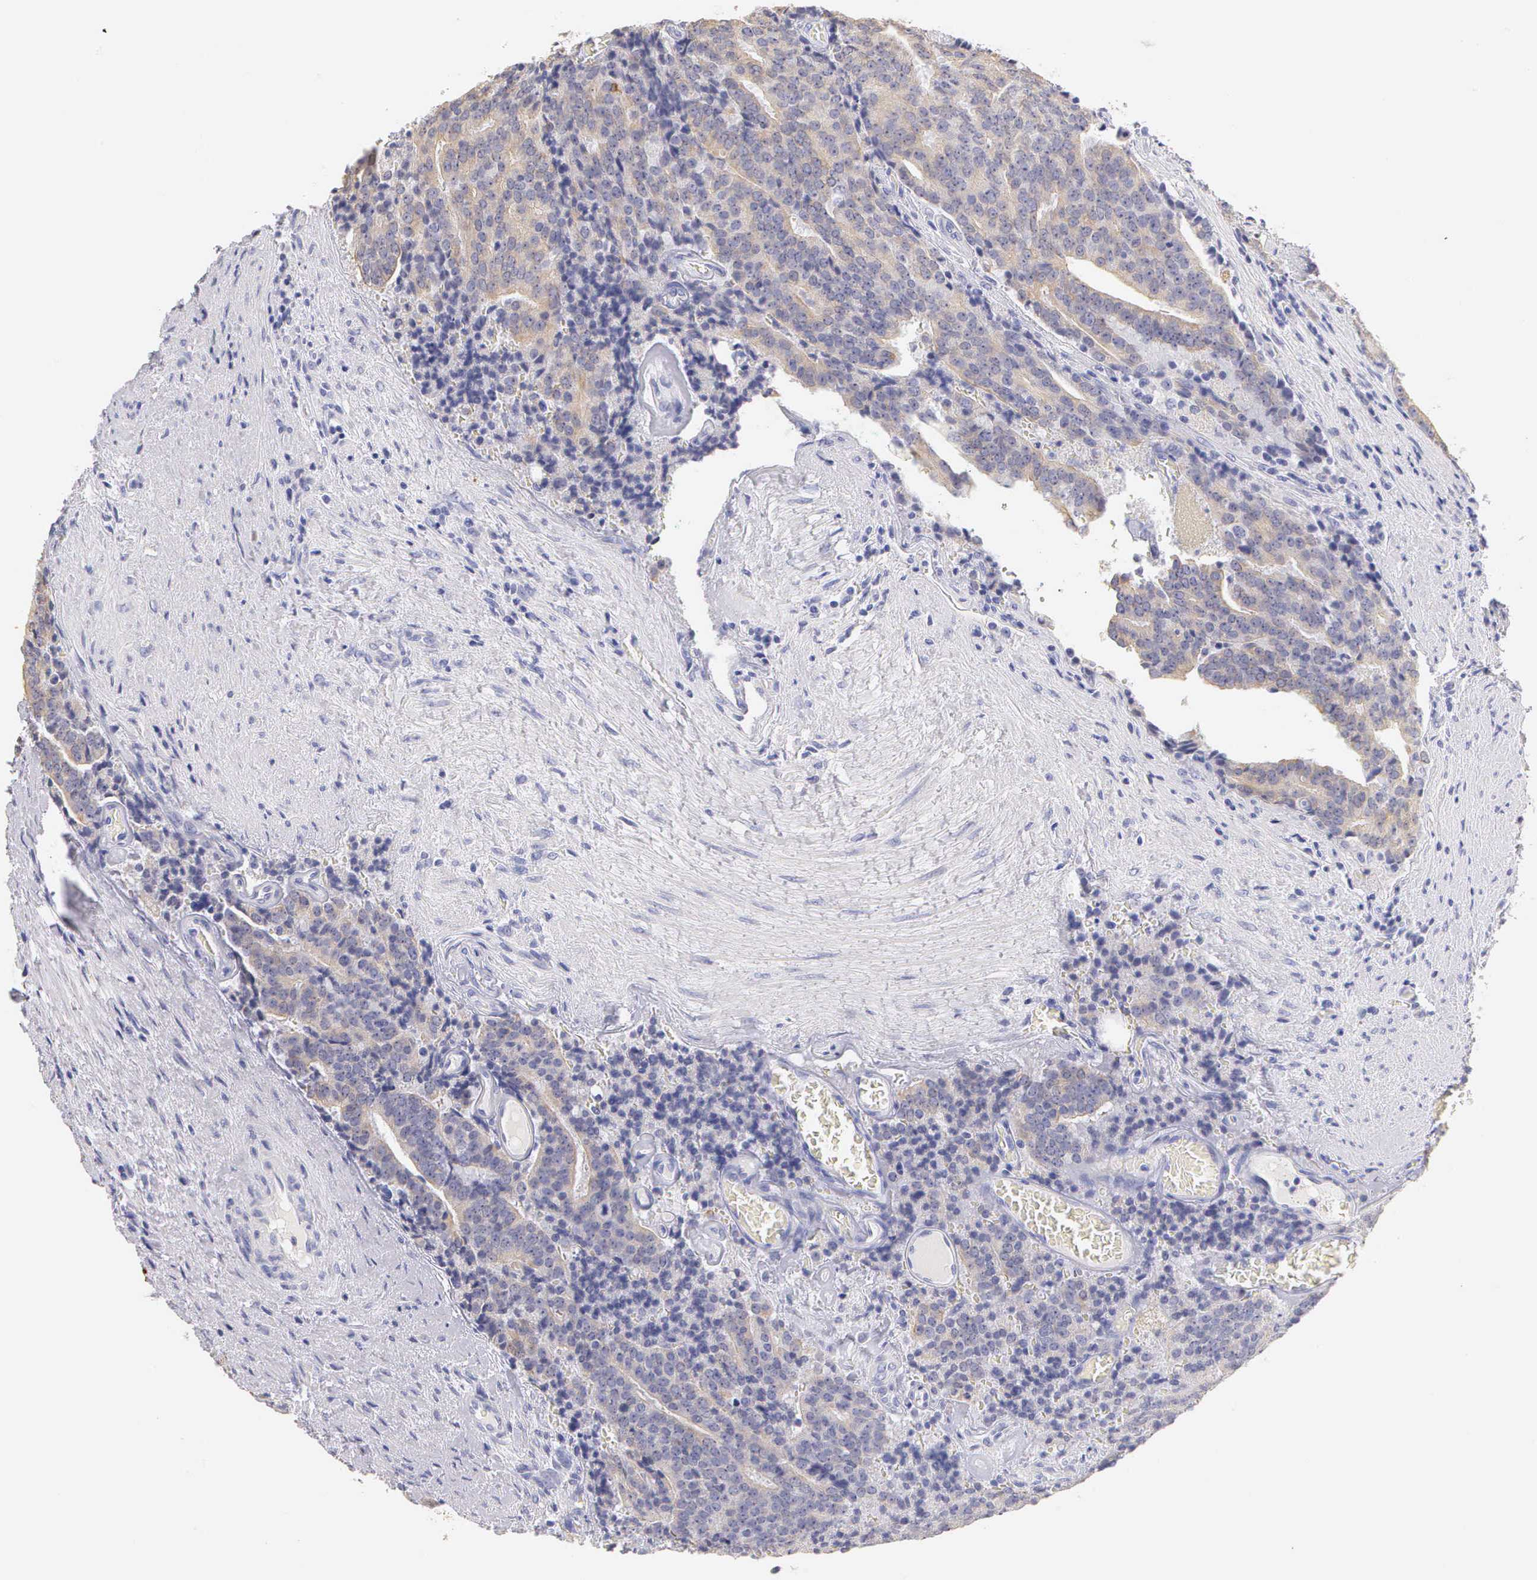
{"staining": {"intensity": "weak", "quantity": ">75%", "location": "cytoplasmic/membranous"}, "tissue": "prostate cancer", "cell_type": "Tumor cells", "image_type": "cancer", "snomed": [{"axis": "morphology", "description": "Adenocarcinoma, Medium grade"}, {"axis": "topography", "description": "Prostate"}], "caption": "Prostate medium-grade adenocarcinoma stained with immunohistochemistry exhibits weak cytoplasmic/membranous positivity in about >75% of tumor cells. (DAB IHC with brightfield microscopy, high magnification).", "gene": "KRT17", "patient": {"sex": "male", "age": 65}}